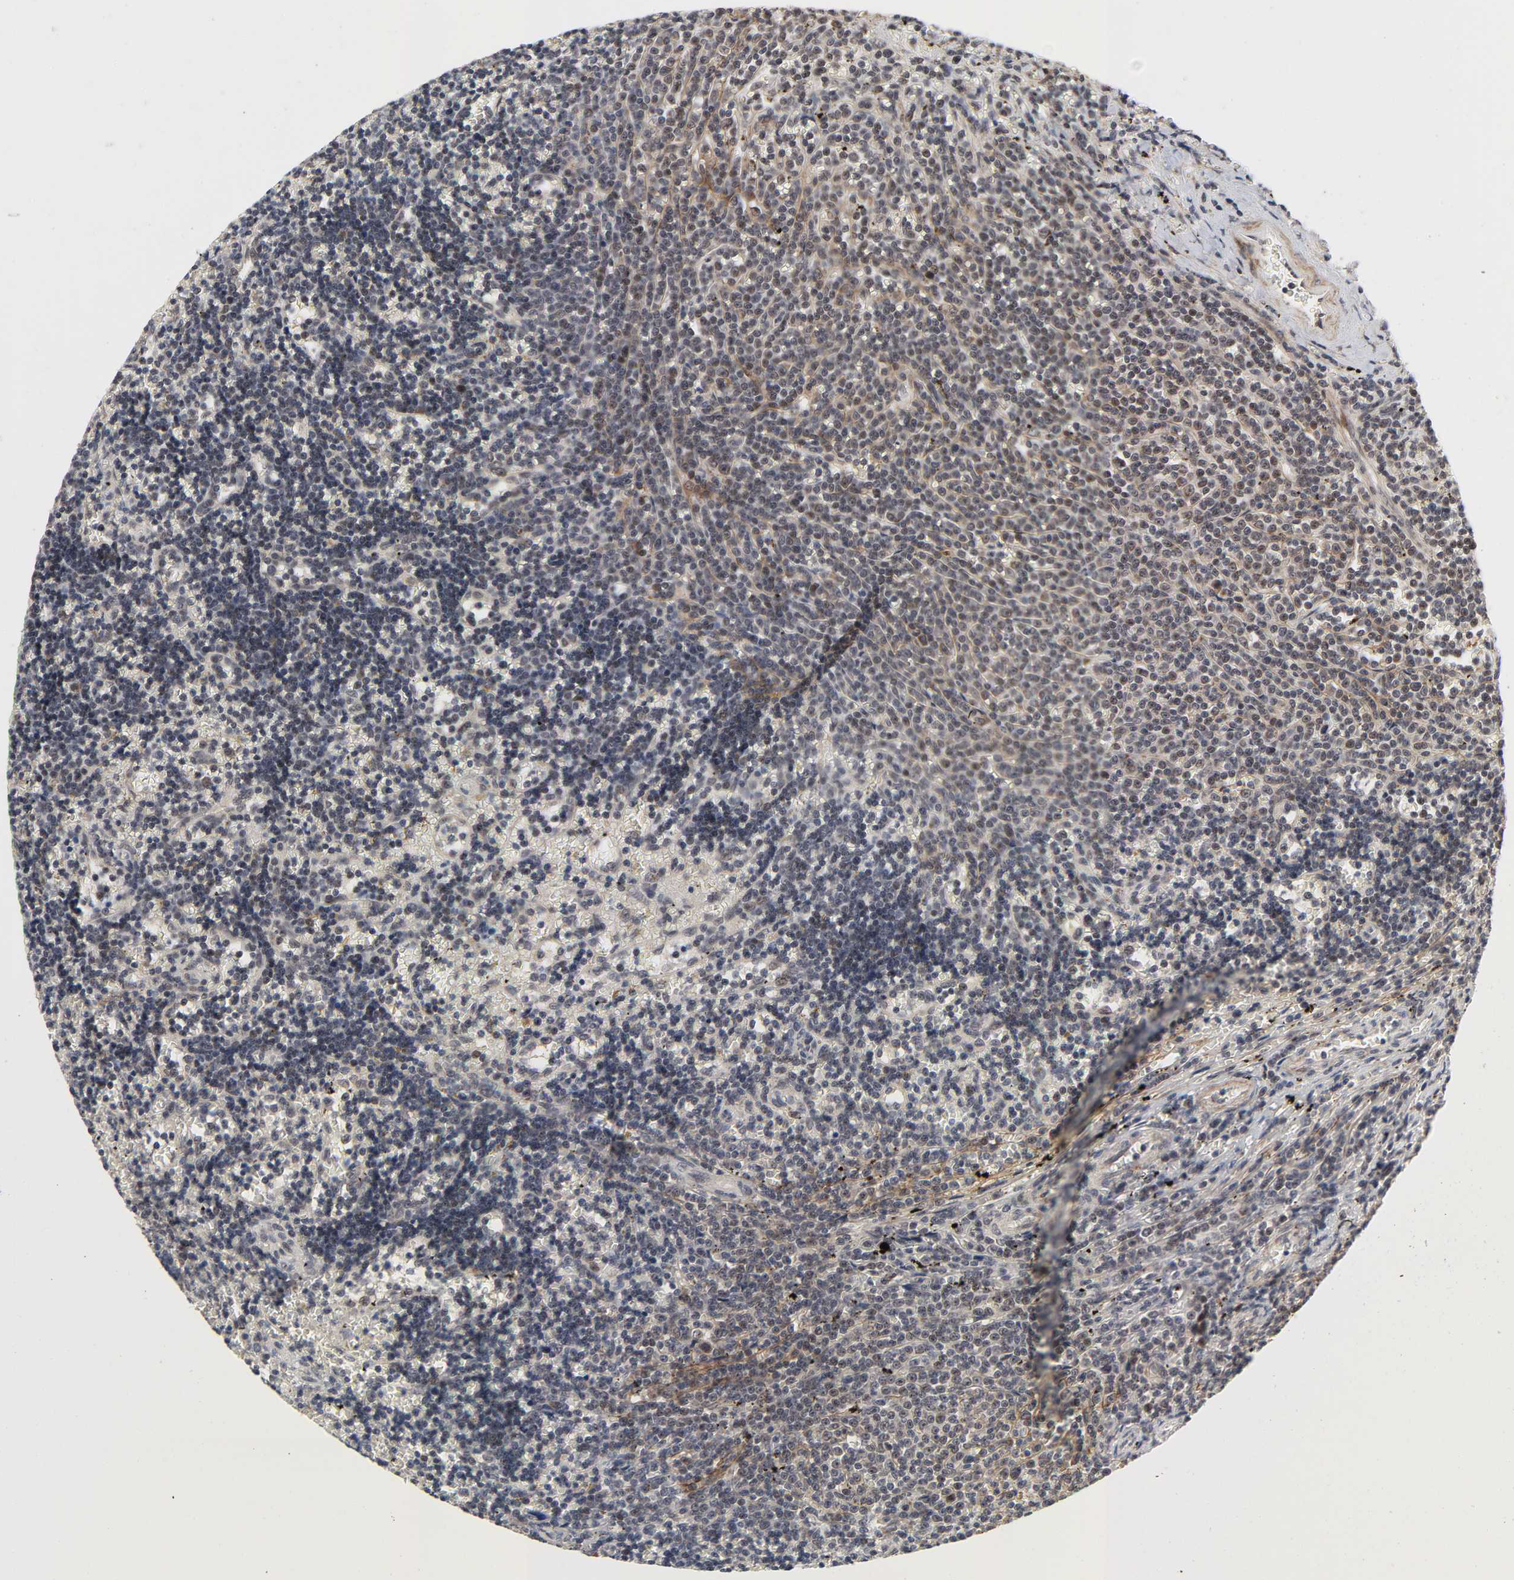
{"staining": {"intensity": "weak", "quantity": "25%-75%", "location": "nuclear"}, "tissue": "lymphoma", "cell_type": "Tumor cells", "image_type": "cancer", "snomed": [{"axis": "morphology", "description": "Malignant lymphoma, non-Hodgkin's type, Low grade"}, {"axis": "topography", "description": "Spleen"}], "caption": "Lymphoma tissue displays weak nuclear positivity in about 25%-75% of tumor cells, visualized by immunohistochemistry. Using DAB (3,3'-diaminobenzidine) (brown) and hematoxylin (blue) stains, captured at high magnification using brightfield microscopy.", "gene": "ZKSCAN8", "patient": {"sex": "male", "age": 60}}